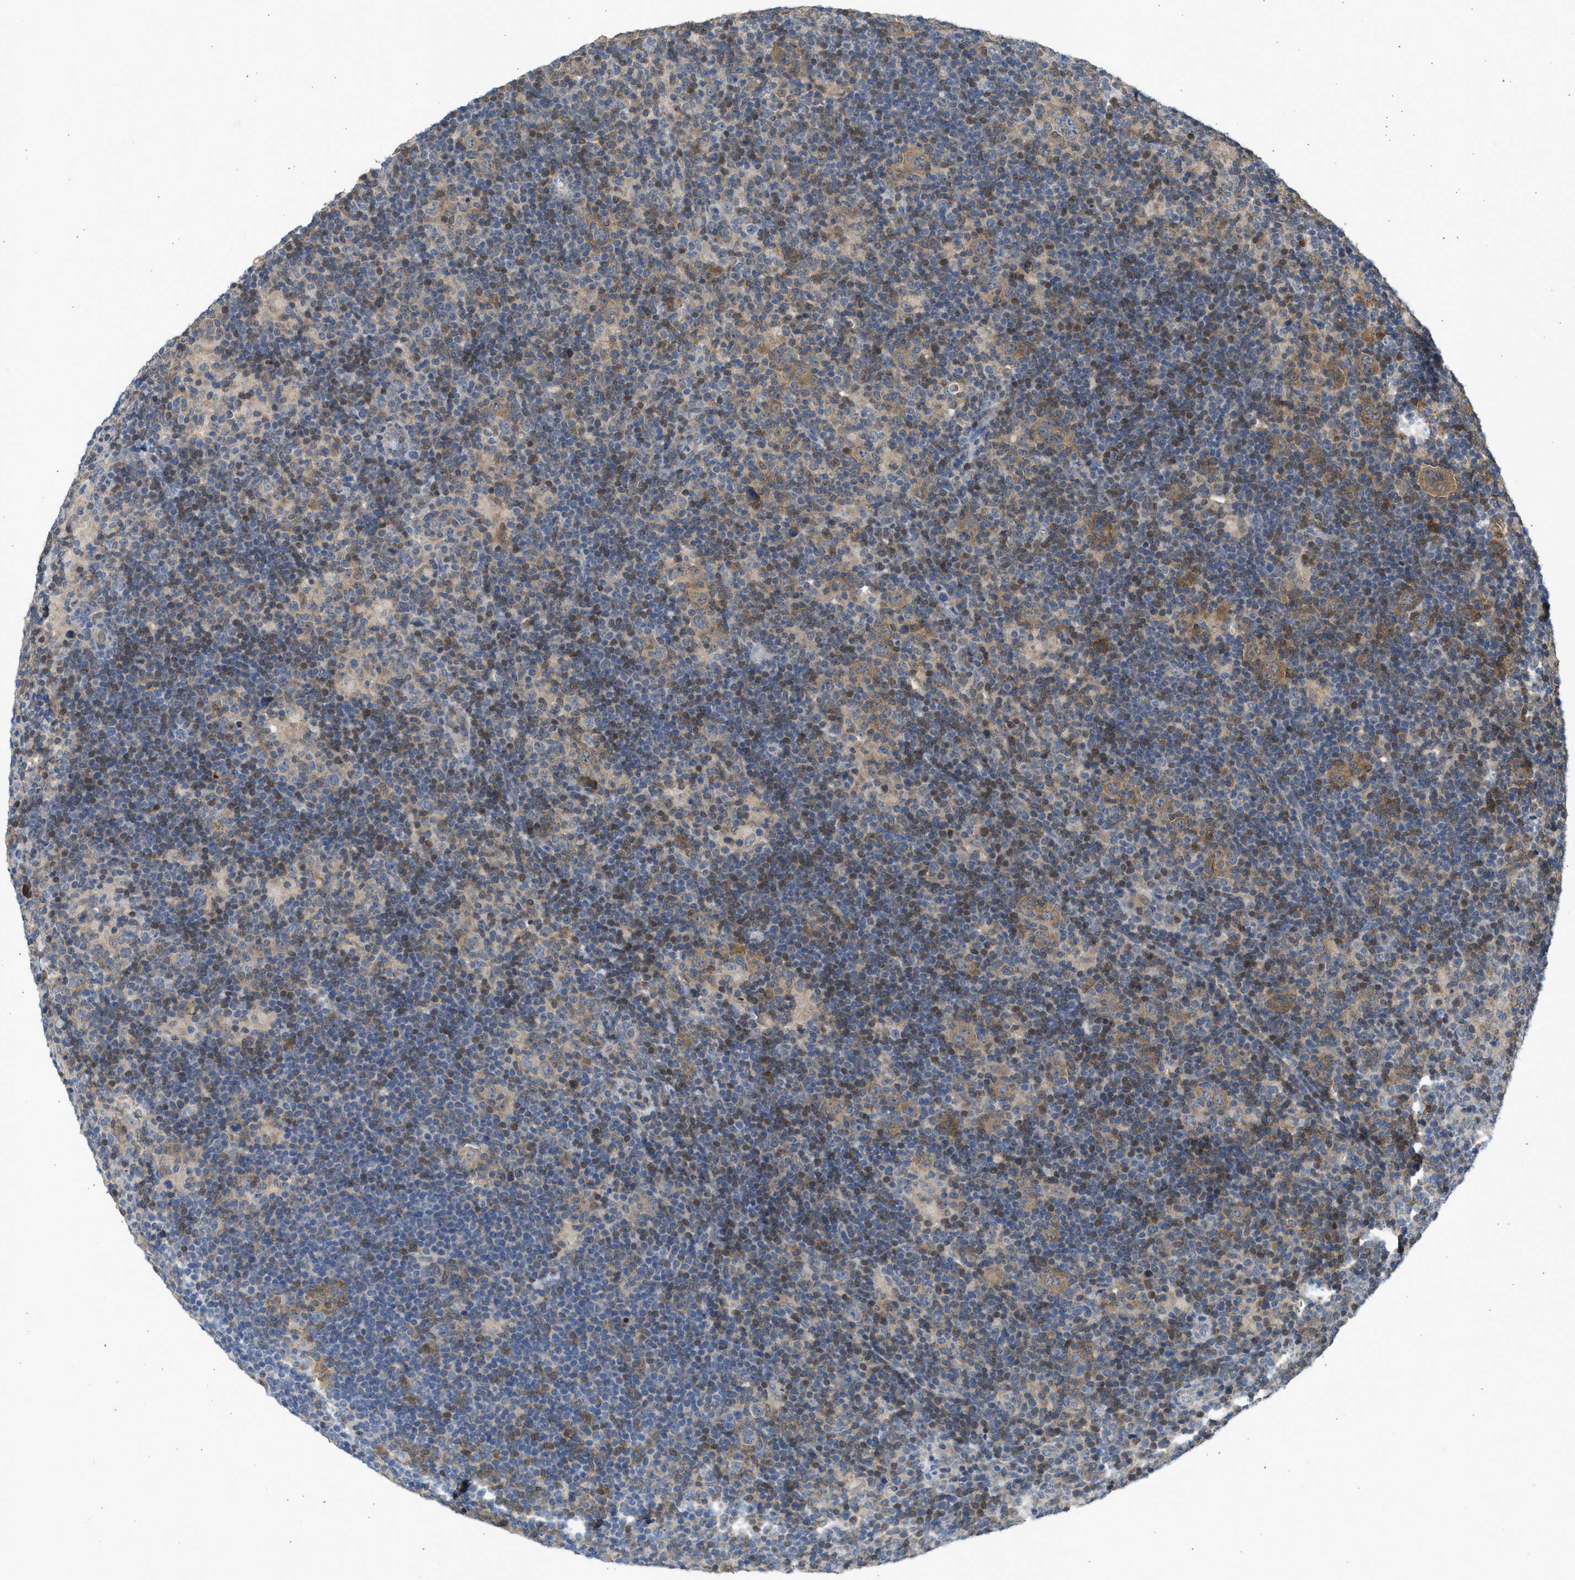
{"staining": {"intensity": "weak", "quantity": "25%-75%", "location": "cytoplasmic/membranous"}, "tissue": "lymphoma", "cell_type": "Tumor cells", "image_type": "cancer", "snomed": [{"axis": "morphology", "description": "Hodgkin's disease, NOS"}, {"axis": "topography", "description": "Lymph node"}], "caption": "This histopathology image reveals immunohistochemistry (IHC) staining of human Hodgkin's disease, with low weak cytoplasmic/membranous expression in about 25%-75% of tumor cells.", "gene": "MAPK7", "patient": {"sex": "female", "age": 57}}